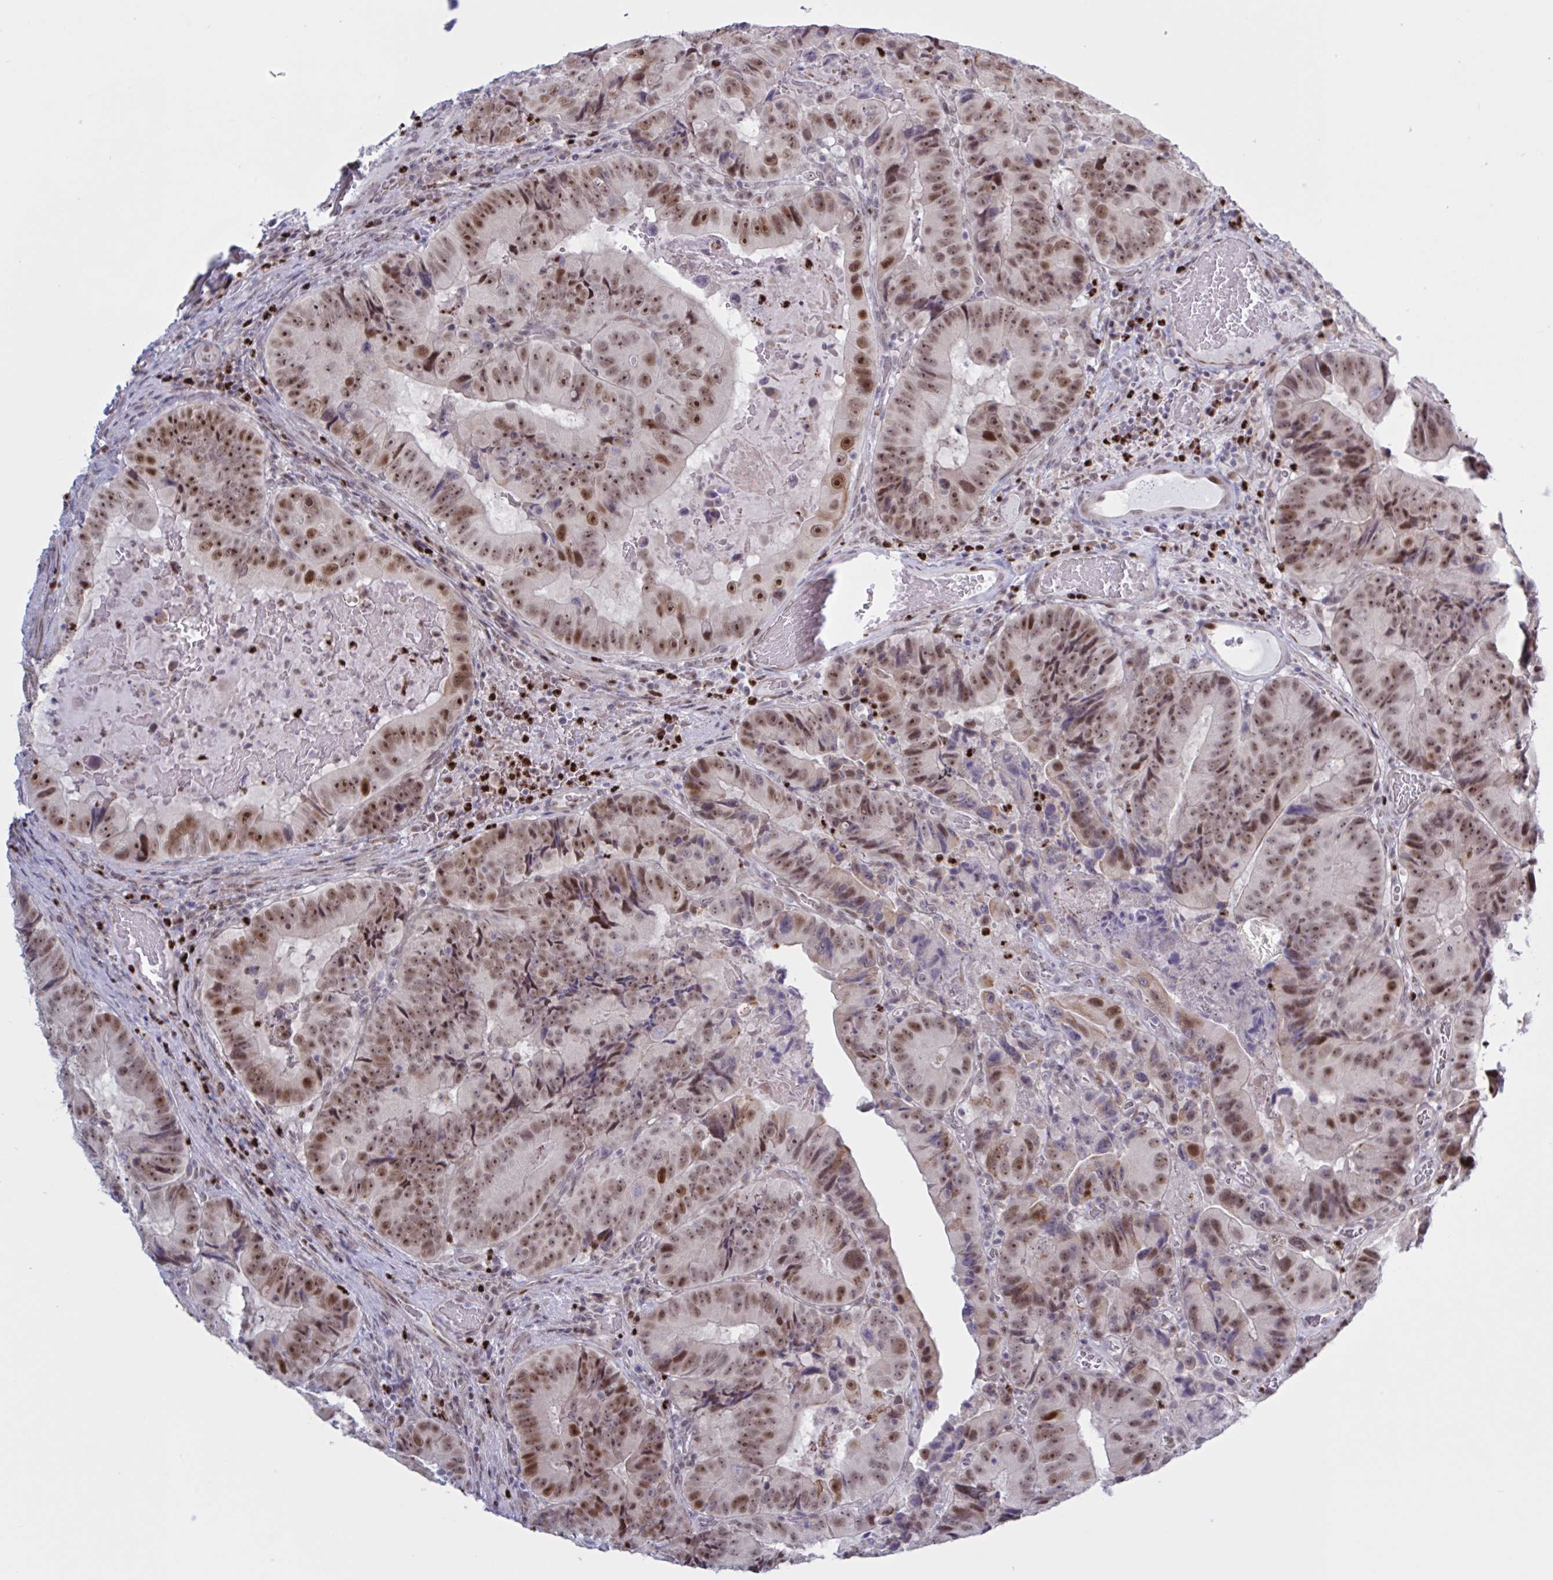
{"staining": {"intensity": "moderate", "quantity": ">75%", "location": "nuclear"}, "tissue": "colorectal cancer", "cell_type": "Tumor cells", "image_type": "cancer", "snomed": [{"axis": "morphology", "description": "Adenocarcinoma, NOS"}, {"axis": "topography", "description": "Colon"}], "caption": "DAB (3,3'-diaminobenzidine) immunohistochemical staining of human colorectal cancer (adenocarcinoma) exhibits moderate nuclear protein staining in approximately >75% of tumor cells. Using DAB (3,3'-diaminobenzidine) (brown) and hematoxylin (blue) stains, captured at high magnification using brightfield microscopy.", "gene": "PRMT6", "patient": {"sex": "female", "age": 86}}